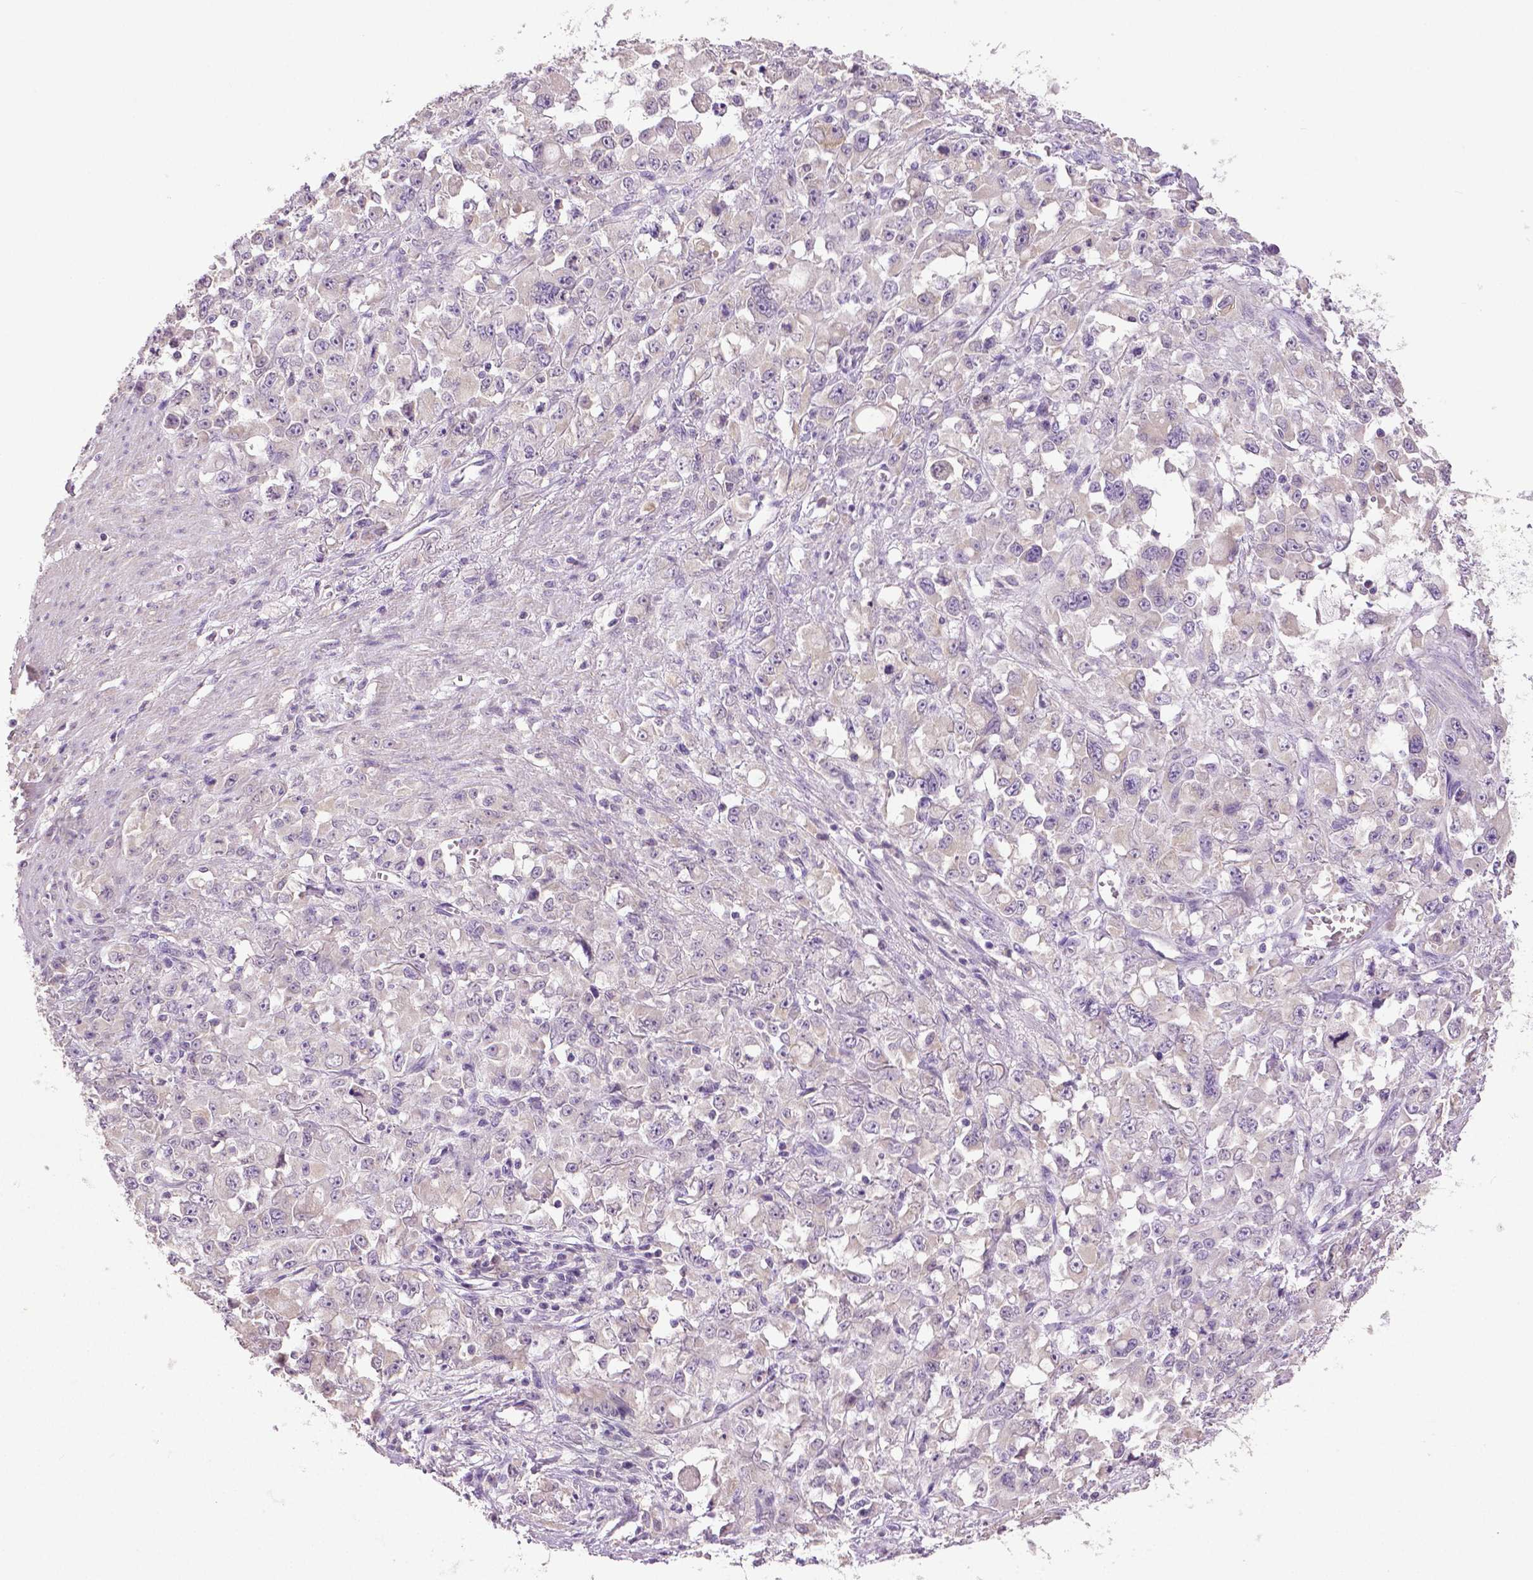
{"staining": {"intensity": "negative", "quantity": "none", "location": "none"}, "tissue": "stomach cancer", "cell_type": "Tumor cells", "image_type": "cancer", "snomed": [{"axis": "morphology", "description": "Adenocarcinoma, NOS"}, {"axis": "topography", "description": "Stomach"}], "caption": "This is a histopathology image of IHC staining of stomach cancer (adenocarcinoma), which shows no expression in tumor cells.", "gene": "DNAH12", "patient": {"sex": "female", "age": 76}}